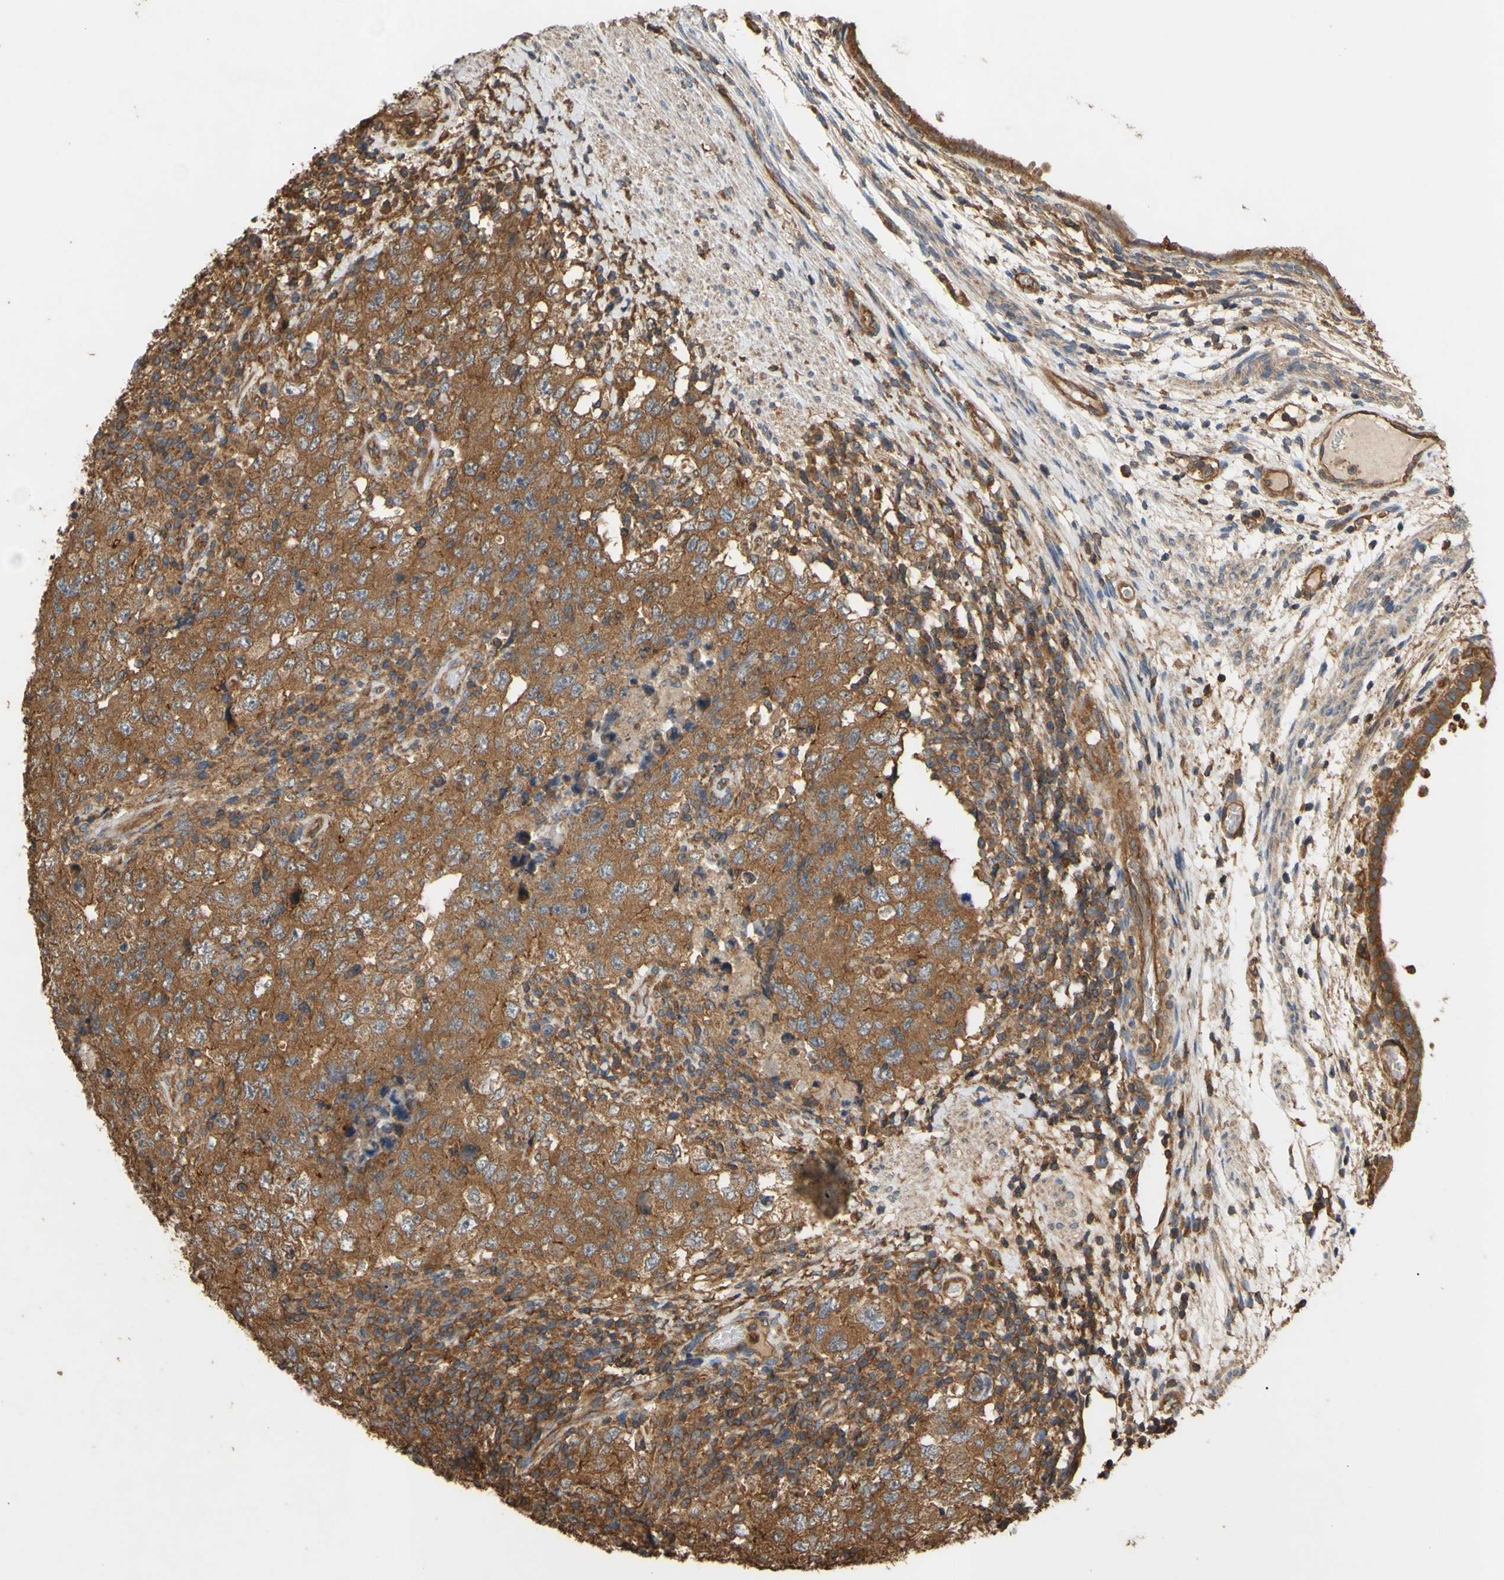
{"staining": {"intensity": "strong", "quantity": ">75%", "location": "cytoplasmic/membranous"}, "tissue": "testis cancer", "cell_type": "Tumor cells", "image_type": "cancer", "snomed": [{"axis": "morphology", "description": "Carcinoma, Embryonal, NOS"}, {"axis": "topography", "description": "Testis"}], "caption": "A histopathology image of testis cancer stained for a protein exhibits strong cytoplasmic/membranous brown staining in tumor cells.", "gene": "CTTN", "patient": {"sex": "male", "age": 26}}